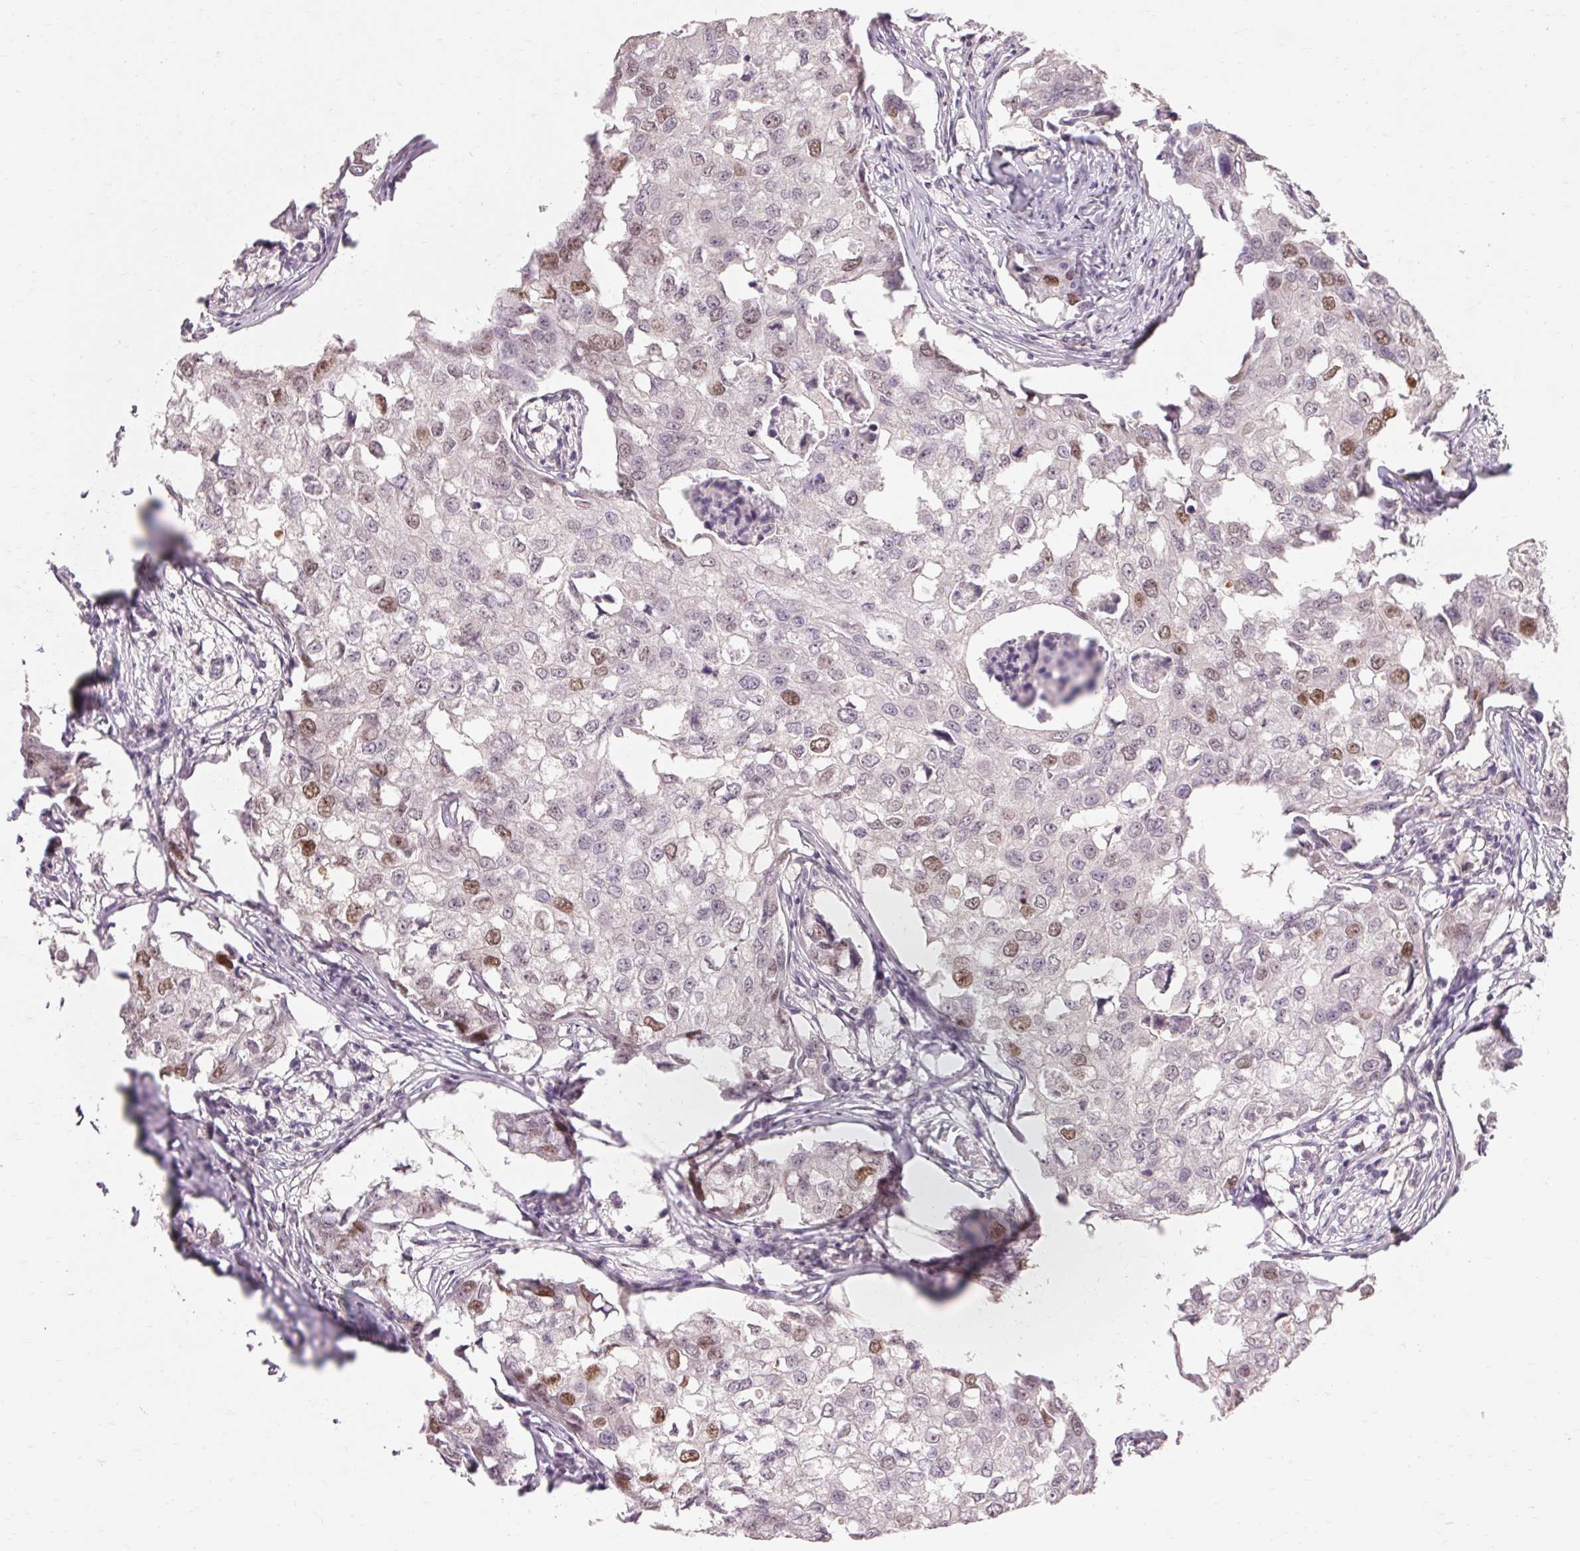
{"staining": {"intensity": "moderate", "quantity": "<25%", "location": "nuclear"}, "tissue": "breast cancer", "cell_type": "Tumor cells", "image_type": "cancer", "snomed": [{"axis": "morphology", "description": "Duct carcinoma"}, {"axis": "topography", "description": "Breast"}], "caption": "Human breast cancer (intraductal carcinoma) stained for a protein (brown) shows moderate nuclear positive staining in approximately <25% of tumor cells.", "gene": "SKP2", "patient": {"sex": "female", "age": 27}}